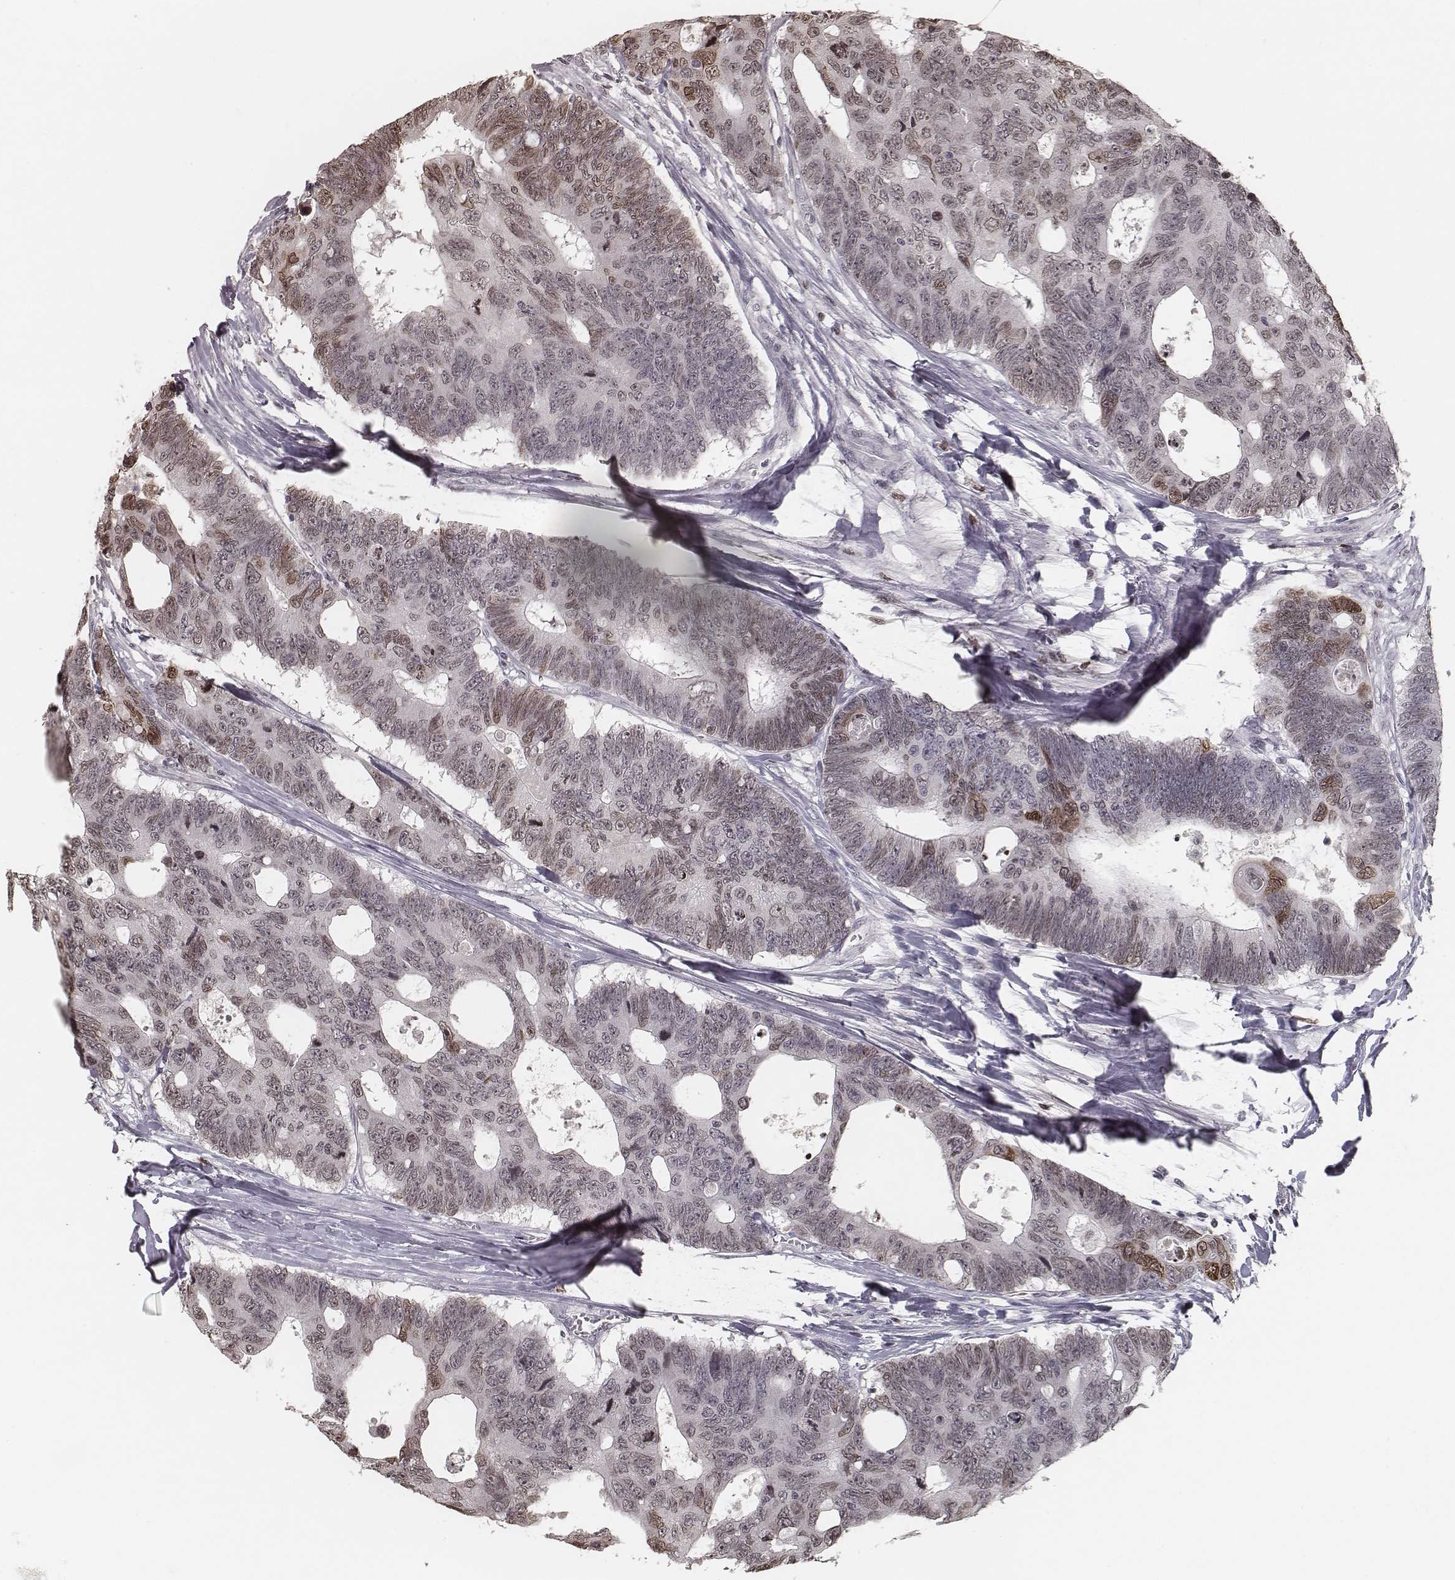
{"staining": {"intensity": "moderate", "quantity": "<25%", "location": "nuclear"}, "tissue": "colorectal cancer", "cell_type": "Tumor cells", "image_type": "cancer", "snomed": [{"axis": "morphology", "description": "Adenocarcinoma, NOS"}, {"axis": "topography", "description": "Colon"}], "caption": "Brown immunohistochemical staining in human colorectal cancer shows moderate nuclear expression in about <25% of tumor cells. (Stains: DAB (3,3'-diaminobenzidine) in brown, nuclei in blue, Microscopy: brightfield microscopy at high magnification).", "gene": "HMGA2", "patient": {"sex": "female", "age": 77}}